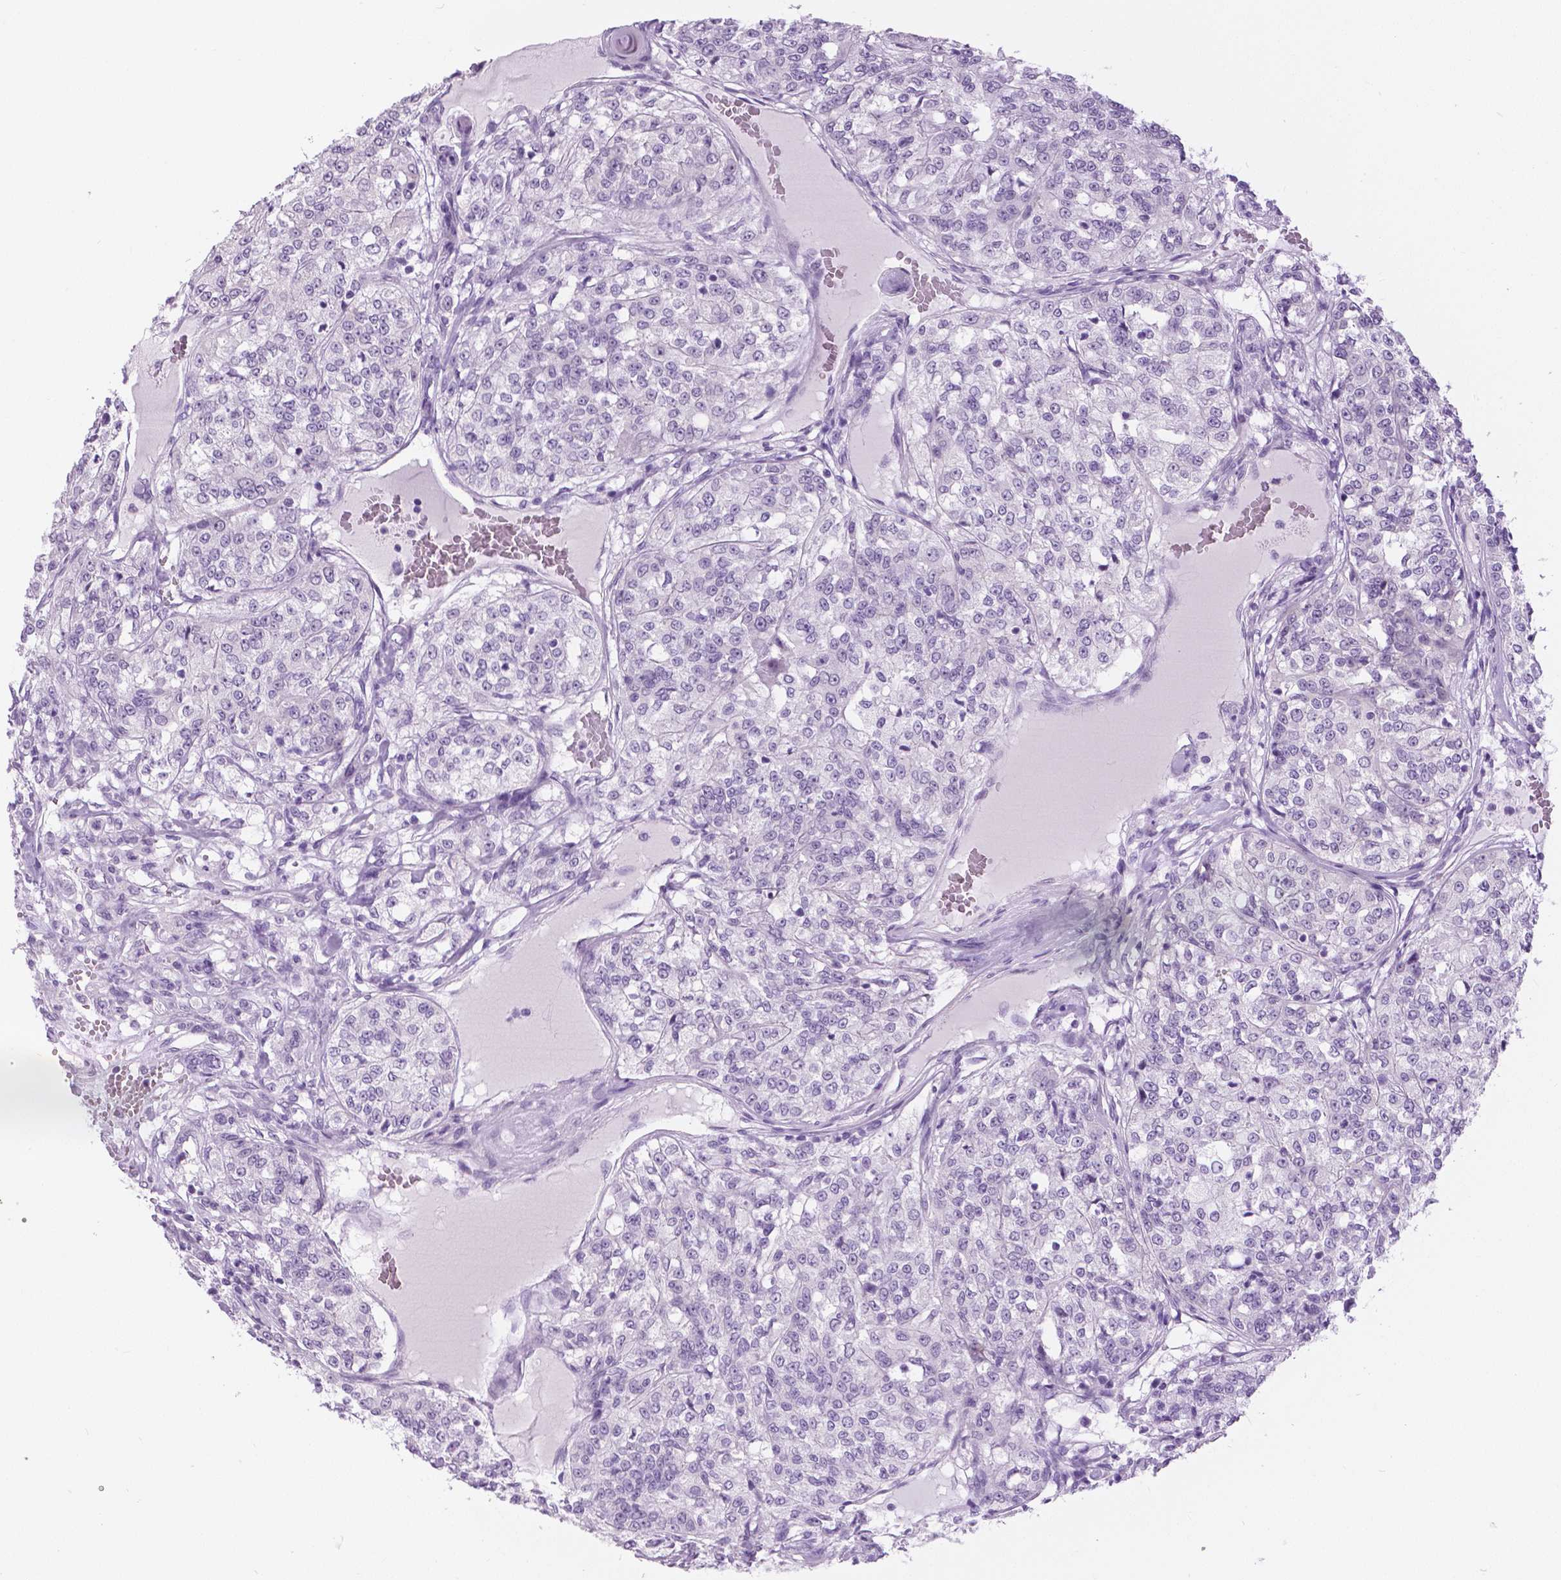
{"staining": {"intensity": "negative", "quantity": "none", "location": "none"}, "tissue": "renal cancer", "cell_type": "Tumor cells", "image_type": "cancer", "snomed": [{"axis": "morphology", "description": "Adenocarcinoma, NOS"}, {"axis": "topography", "description": "Kidney"}], "caption": "Human renal adenocarcinoma stained for a protein using IHC reveals no staining in tumor cells.", "gene": "MYOM1", "patient": {"sex": "female", "age": 63}}